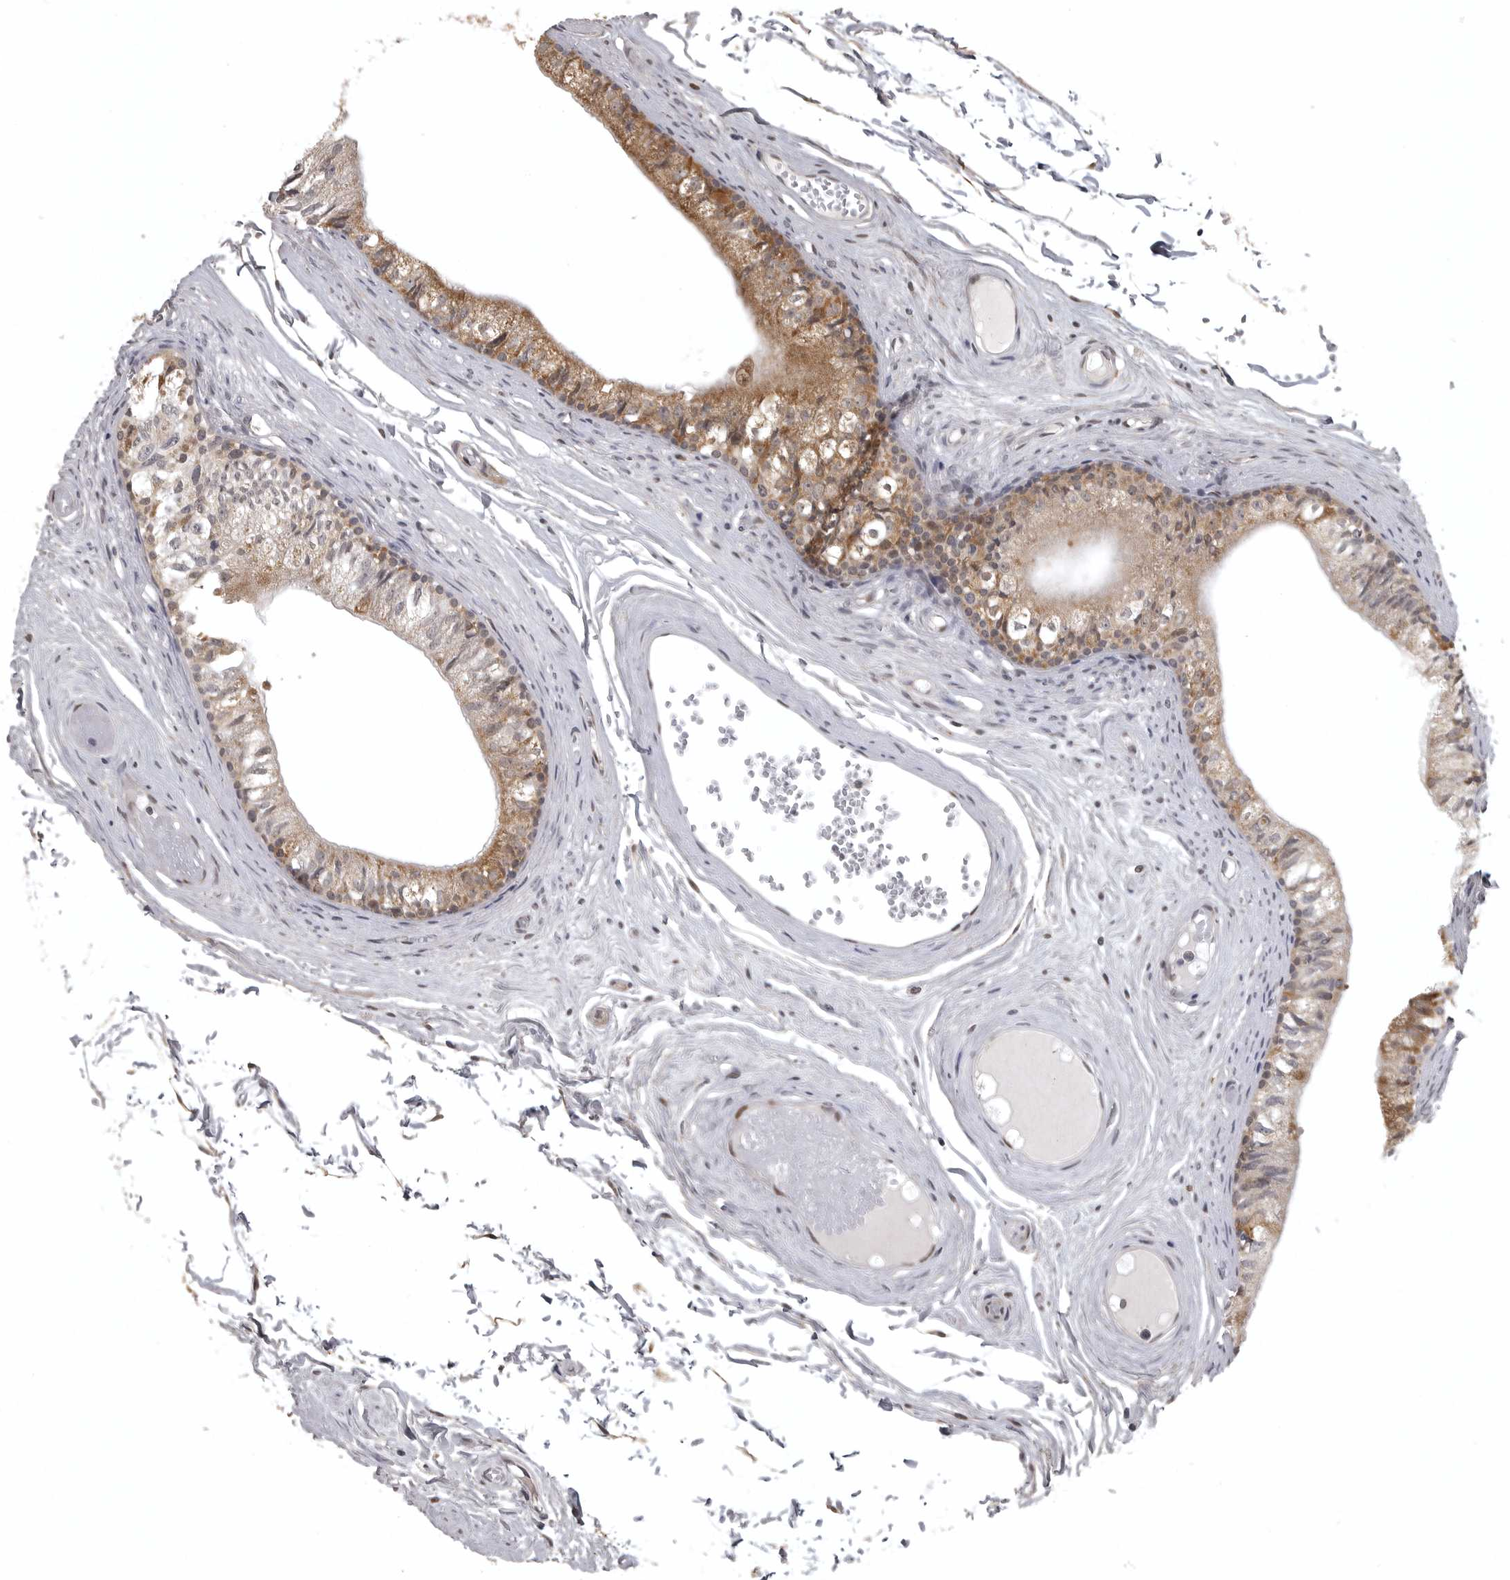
{"staining": {"intensity": "moderate", "quantity": ">75%", "location": "cytoplasmic/membranous"}, "tissue": "epididymis", "cell_type": "Glandular cells", "image_type": "normal", "snomed": [{"axis": "morphology", "description": "Normal tissue, NOS"}, {"axis": "topography", "description": "Epididymis"}], "caption": "Protein expression analysis of normal human epididymis reveals moderate cytoplasmic/membranous staining in approximately >75% of glandular cells. (Stains: DAB in brown, nuclei in blue, Microscopy: brightfield microscopy at high magnification).", "gene": "POLE2", "patient": {"sex": "male", "age": 79}}